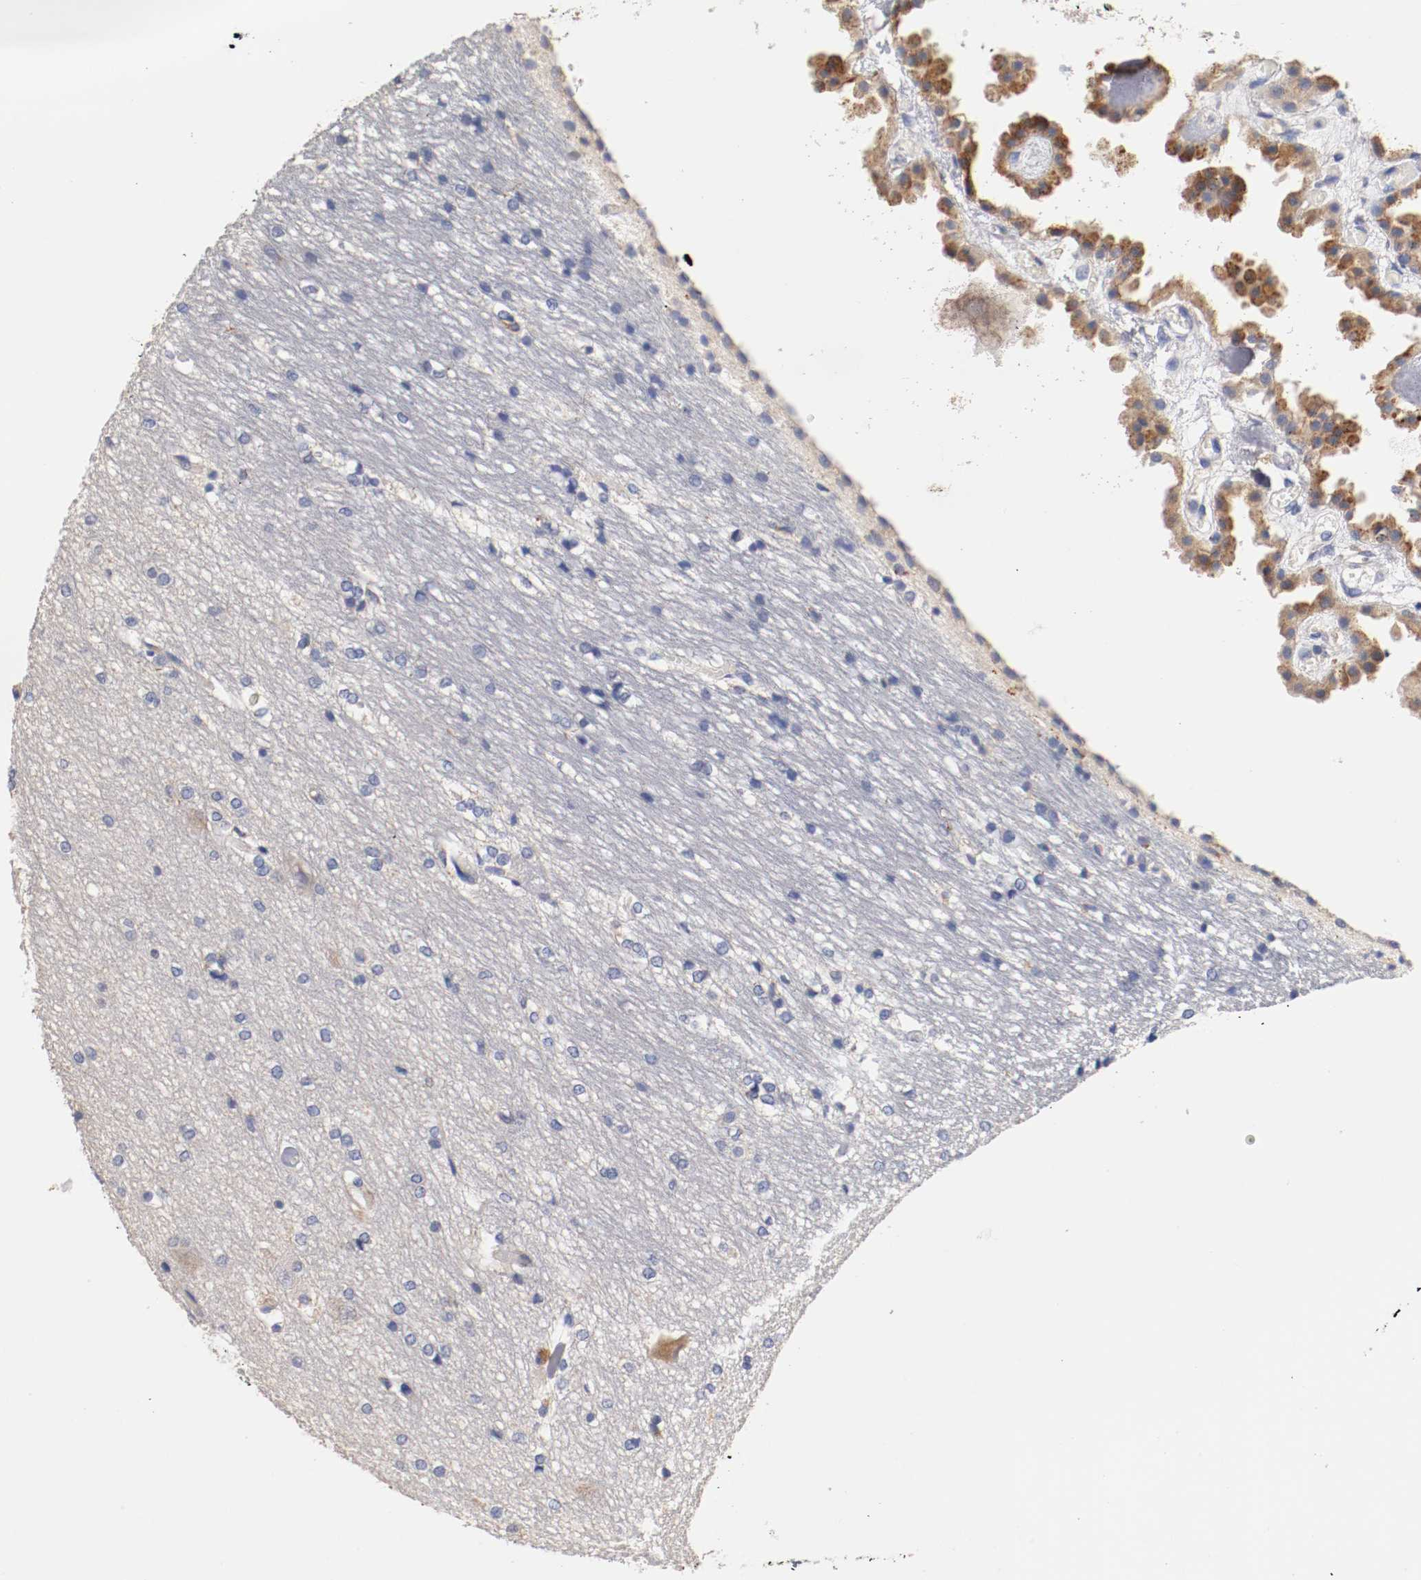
{"staining": {"intensity": "negative", "quantity": "none", "location": "none"}, "tissue": "hippocampus", "cell_type": "Glial cells", "image_type": "normal", "snomed": [{"axis": "morphology", "description": "Normal tissue, NOS"}, {"axis": "topography", "description": "Hippocampus"}], "caption": "The photomicrograph displays no staining of glial cells in normal hippocampus. (DAB (3,3'-diaminobenzidine) immunohistochemistry with hematoxylin counter stain).", "gene": "SEMA5A", "patient": {"sex": "female", "age": 19}}